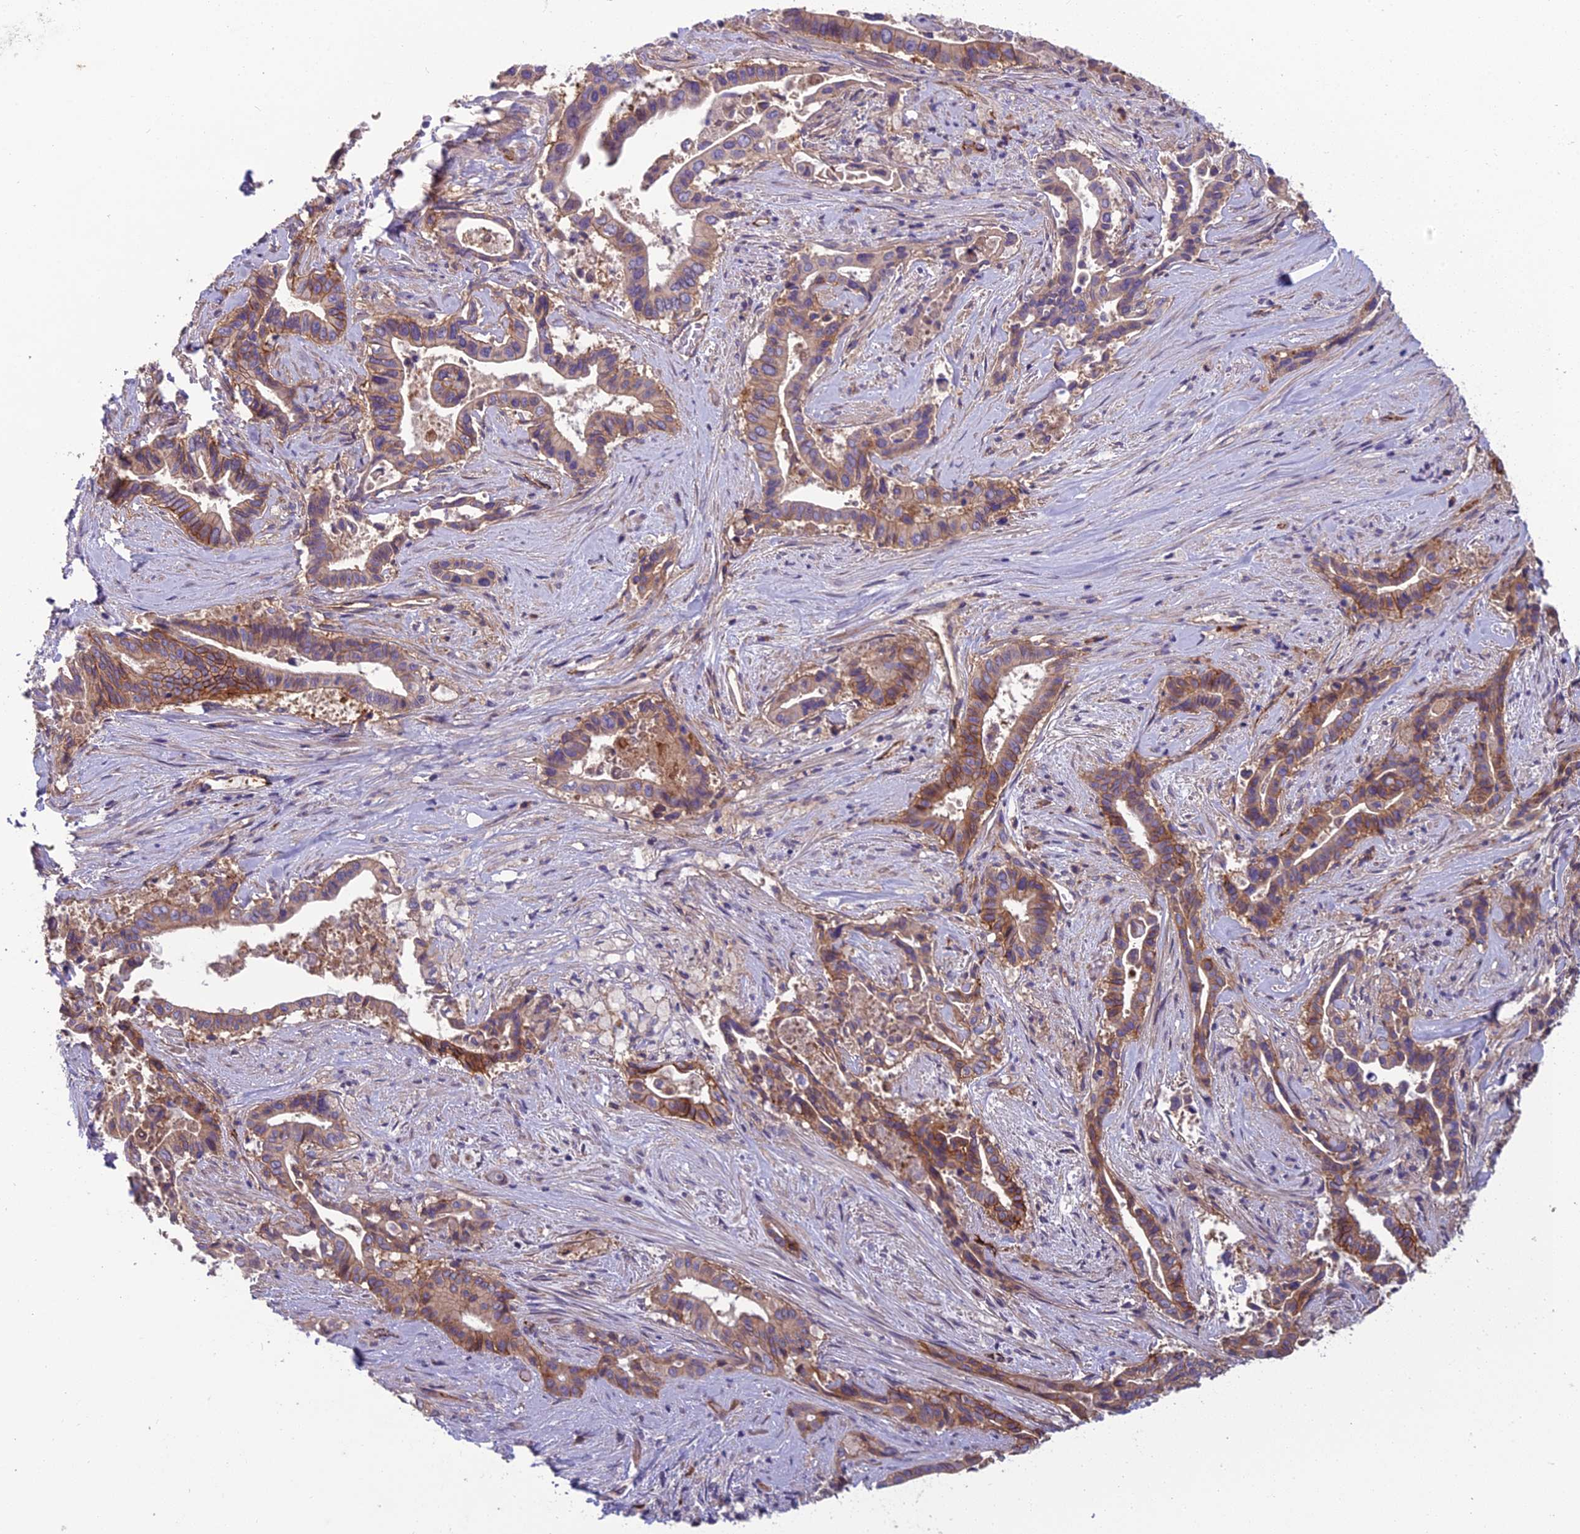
{"staining": {"intensity": "moderate", "quantity": "25%-75%", "location": "cytoplasmic/membranous"}, "tissue": "pancreatic cancer", "cell_type": "Tumor cells", "image_type": "cancer", "snomed": [{"axis": "morphology", "description": "Adenocarcinoma, NOS"}, {"axis": "topography", "description": "Pancreas"}], "caption": "An image of human pancreatic adenocarcinoma stained for a protein exhibits moderate cytoplasmic/membranous brown staining in tumor cells.", "gene": "TSPAN15", "patient": {"sex": "female", "age": 77}}